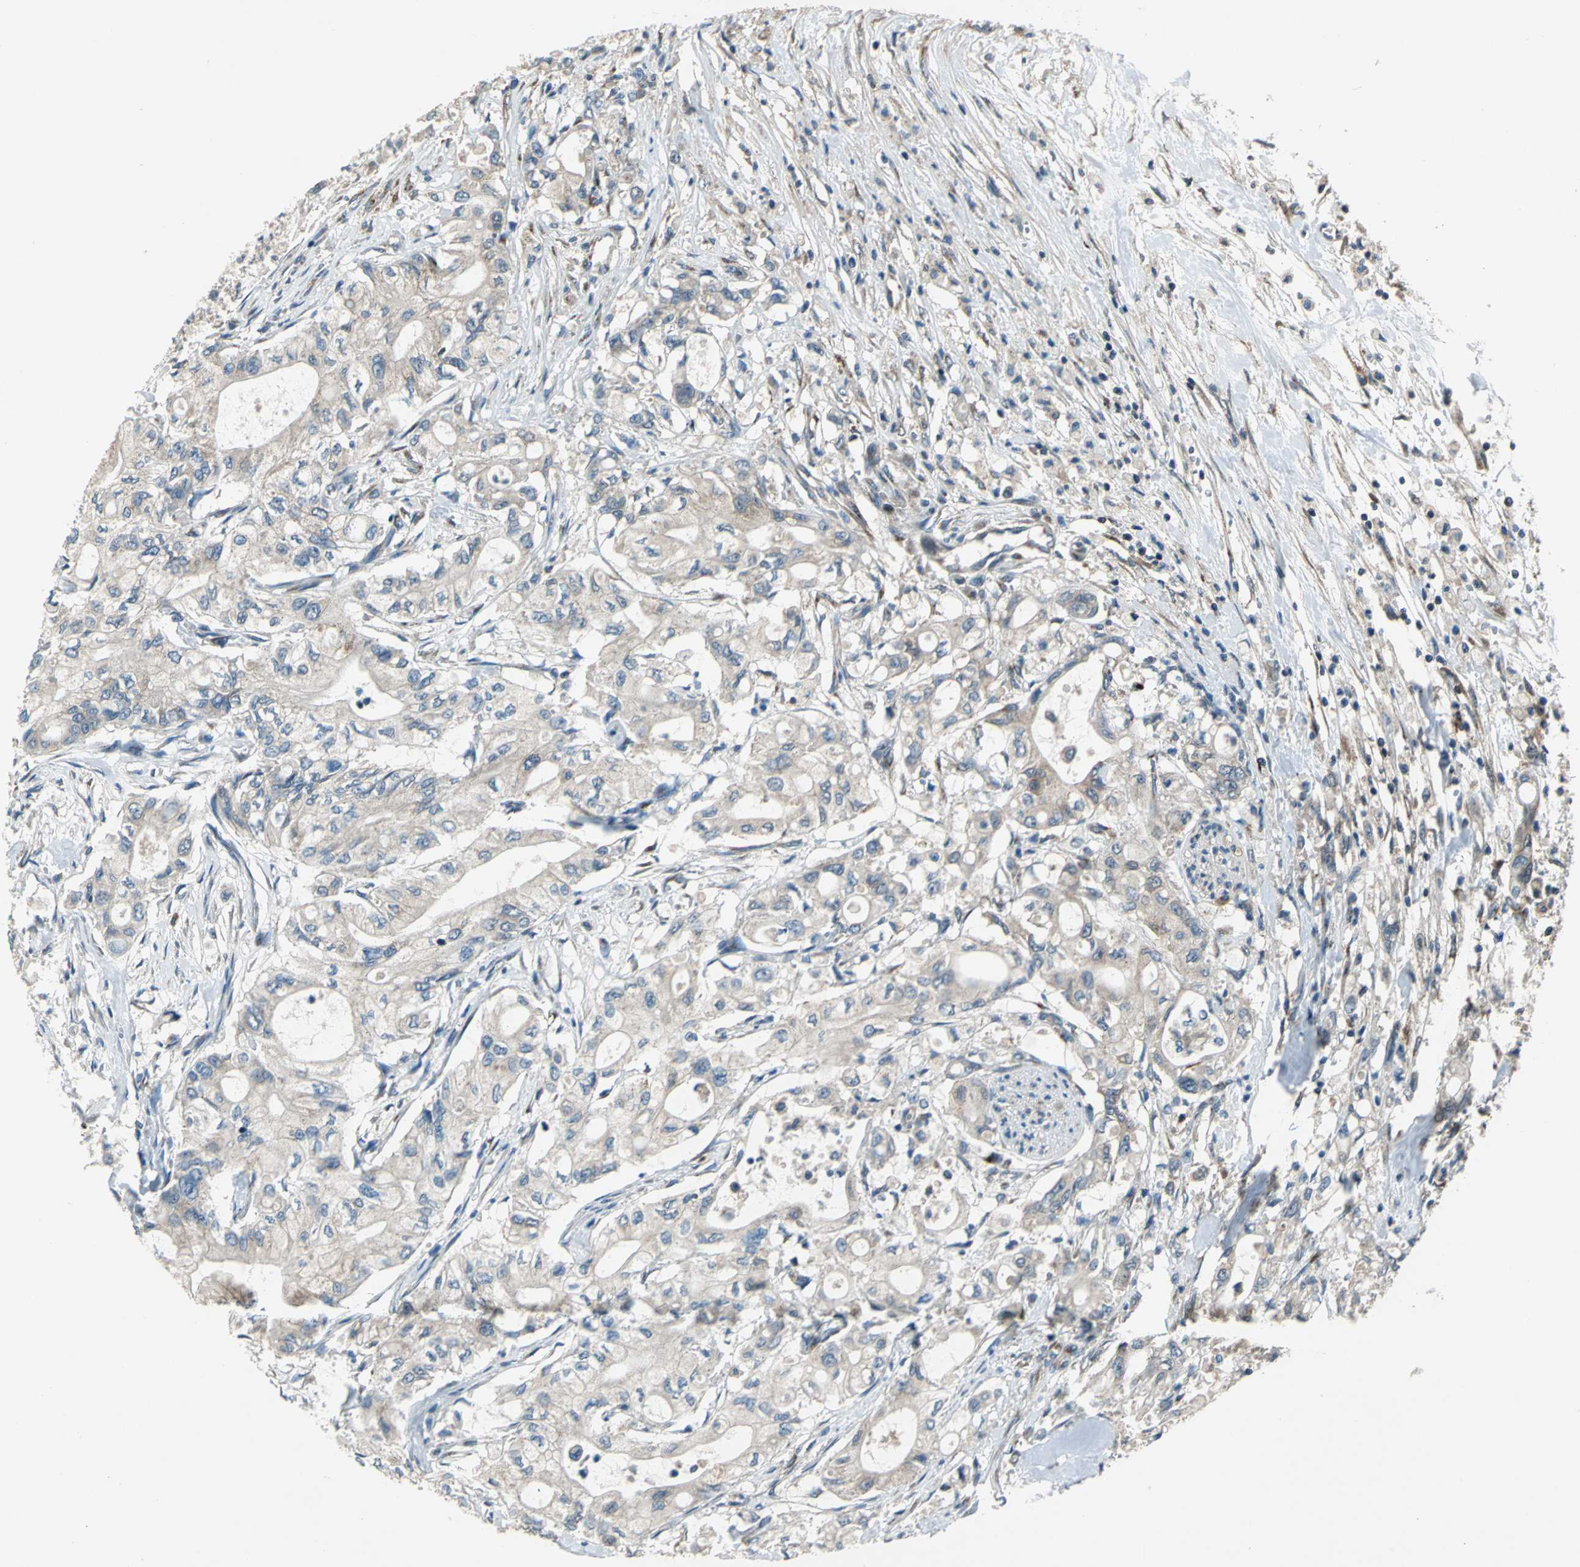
{"staining": {"intensity": "weak", "quantity": ">75%", "location": "cytoplasmic/membranous"}, "tissue": "pancreatic cancer", "cell_type": "Tumor cells", "image_type": "cancer", "snomed": [{"axis": "morphology", "description": "Adenocarcinoma, NOS"}, {"axis": "topography", "description": "Pancreas"}], "caption": "Immunohistochemical staining of human pancreatic adenocarcinoma exhibits low levels of weak cytoplasmic/membranous protein expression in approximately >75% of tumor cells.", "gene": "NFKBIE", "patient": {"sex": "male", "age": 79}}